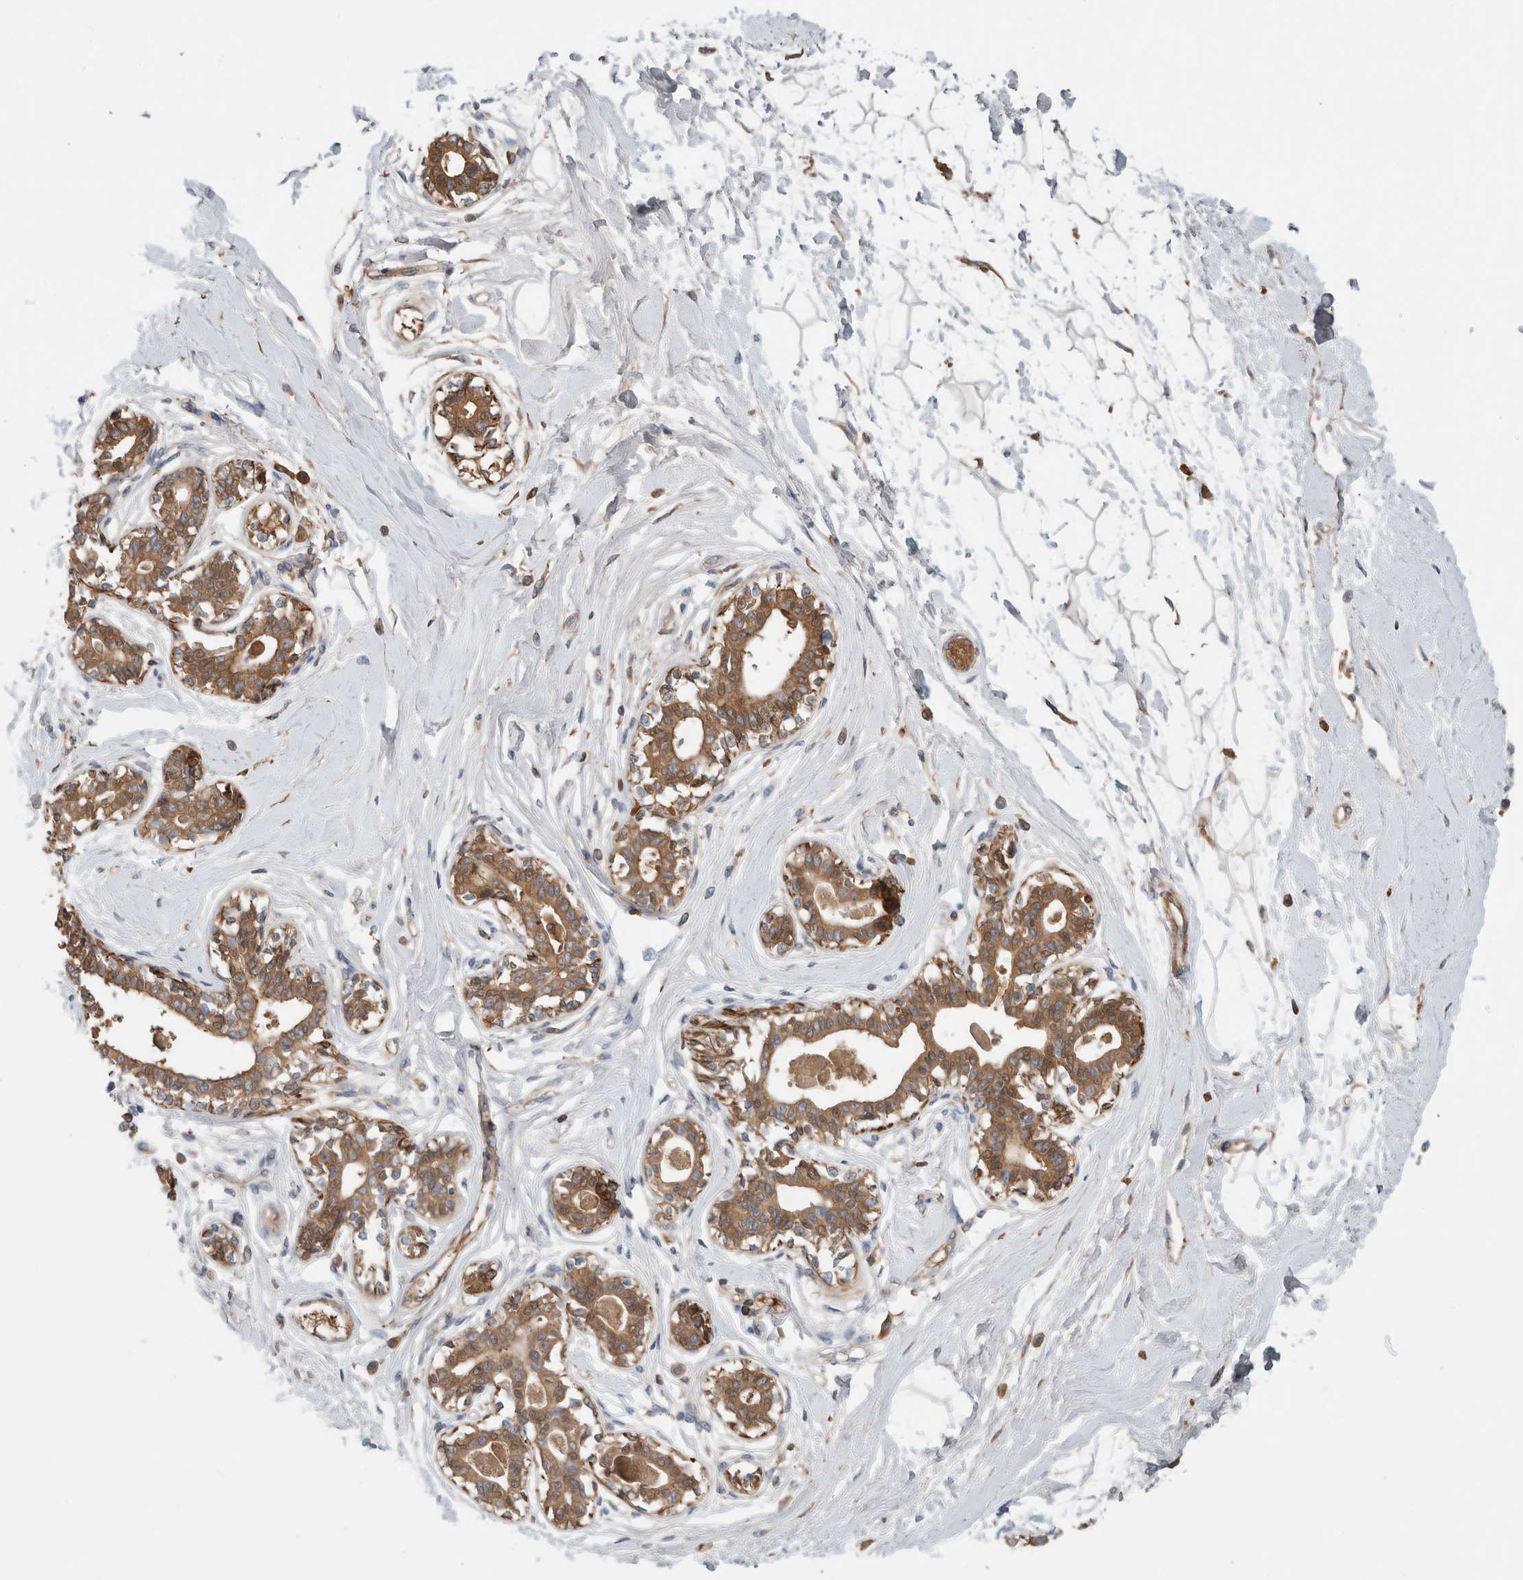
{"staining": {"intensity": "negative", "quantity": "none", "location": "none"}, "tissue": "breast", "cell_type": "Adipocytes", "image_type": "normal", "snomed": [{"axis": "morphology", "description": "Normal tissue, NOS"}, {"axis": "topography", "description": "Breast"}], "caption": "IHC of unremarkable breast shows no positivity in adipocytes.", "gene": "CFI", "patient": {"sex": "female", "age": 45}}